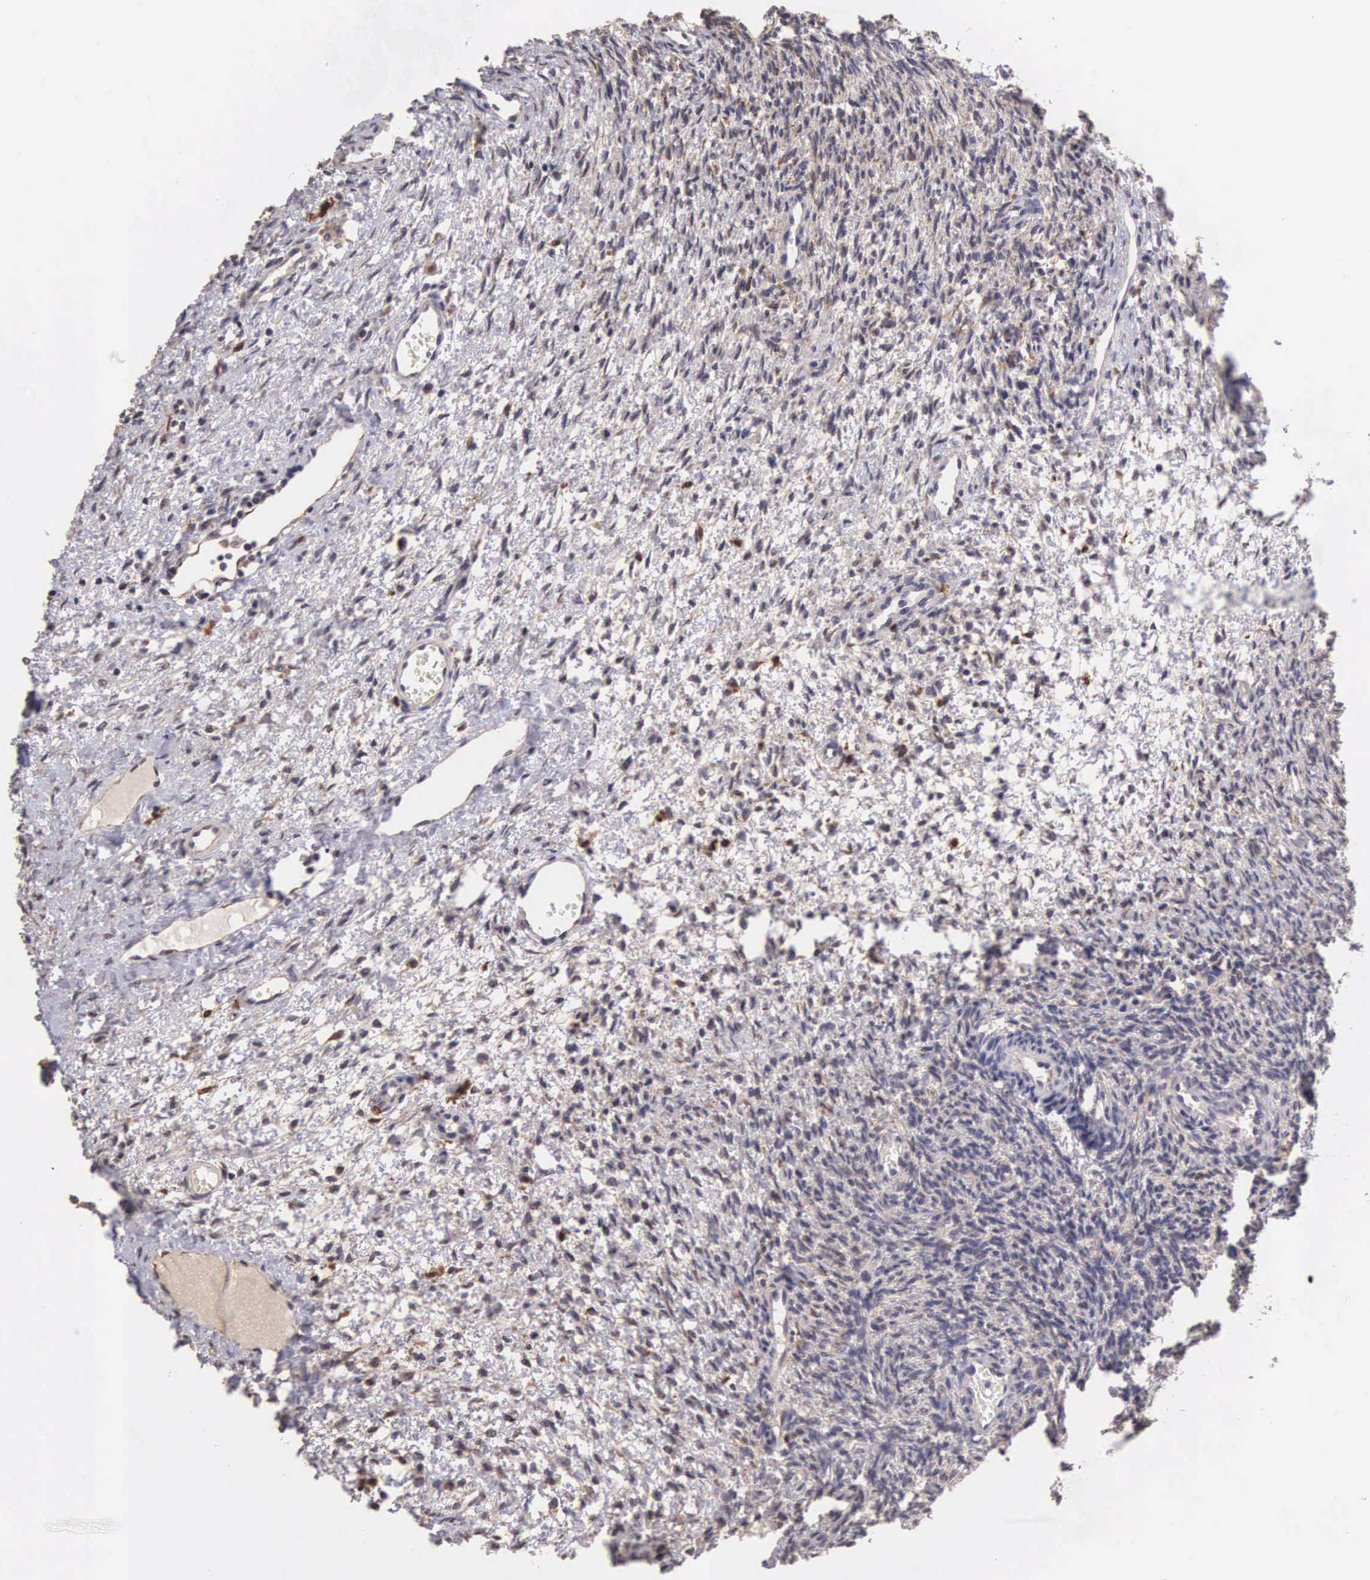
{"staining": {"intensity": "weak", "quantity": "25%-75%", "location": "cytoplasmic/membranous"}, "tissue": "ovary", "cell_type": "Ovarian stroma cells", "image_type": "normal", "snomed": [{"axis": "morphology", "description": "Normal tissue, NOS"}, {"axis": "topography", "description": "Ovary"}], "caption": "This histopathology image displays immunohistochemistry (IHC) staining of normal ovary, with low weak cytoplasmic/membranous staining in approximately 25%-75% of ovarian stroma cells.", "gene": "CDC45", "patient": {"sex": "female", "age": 32}}